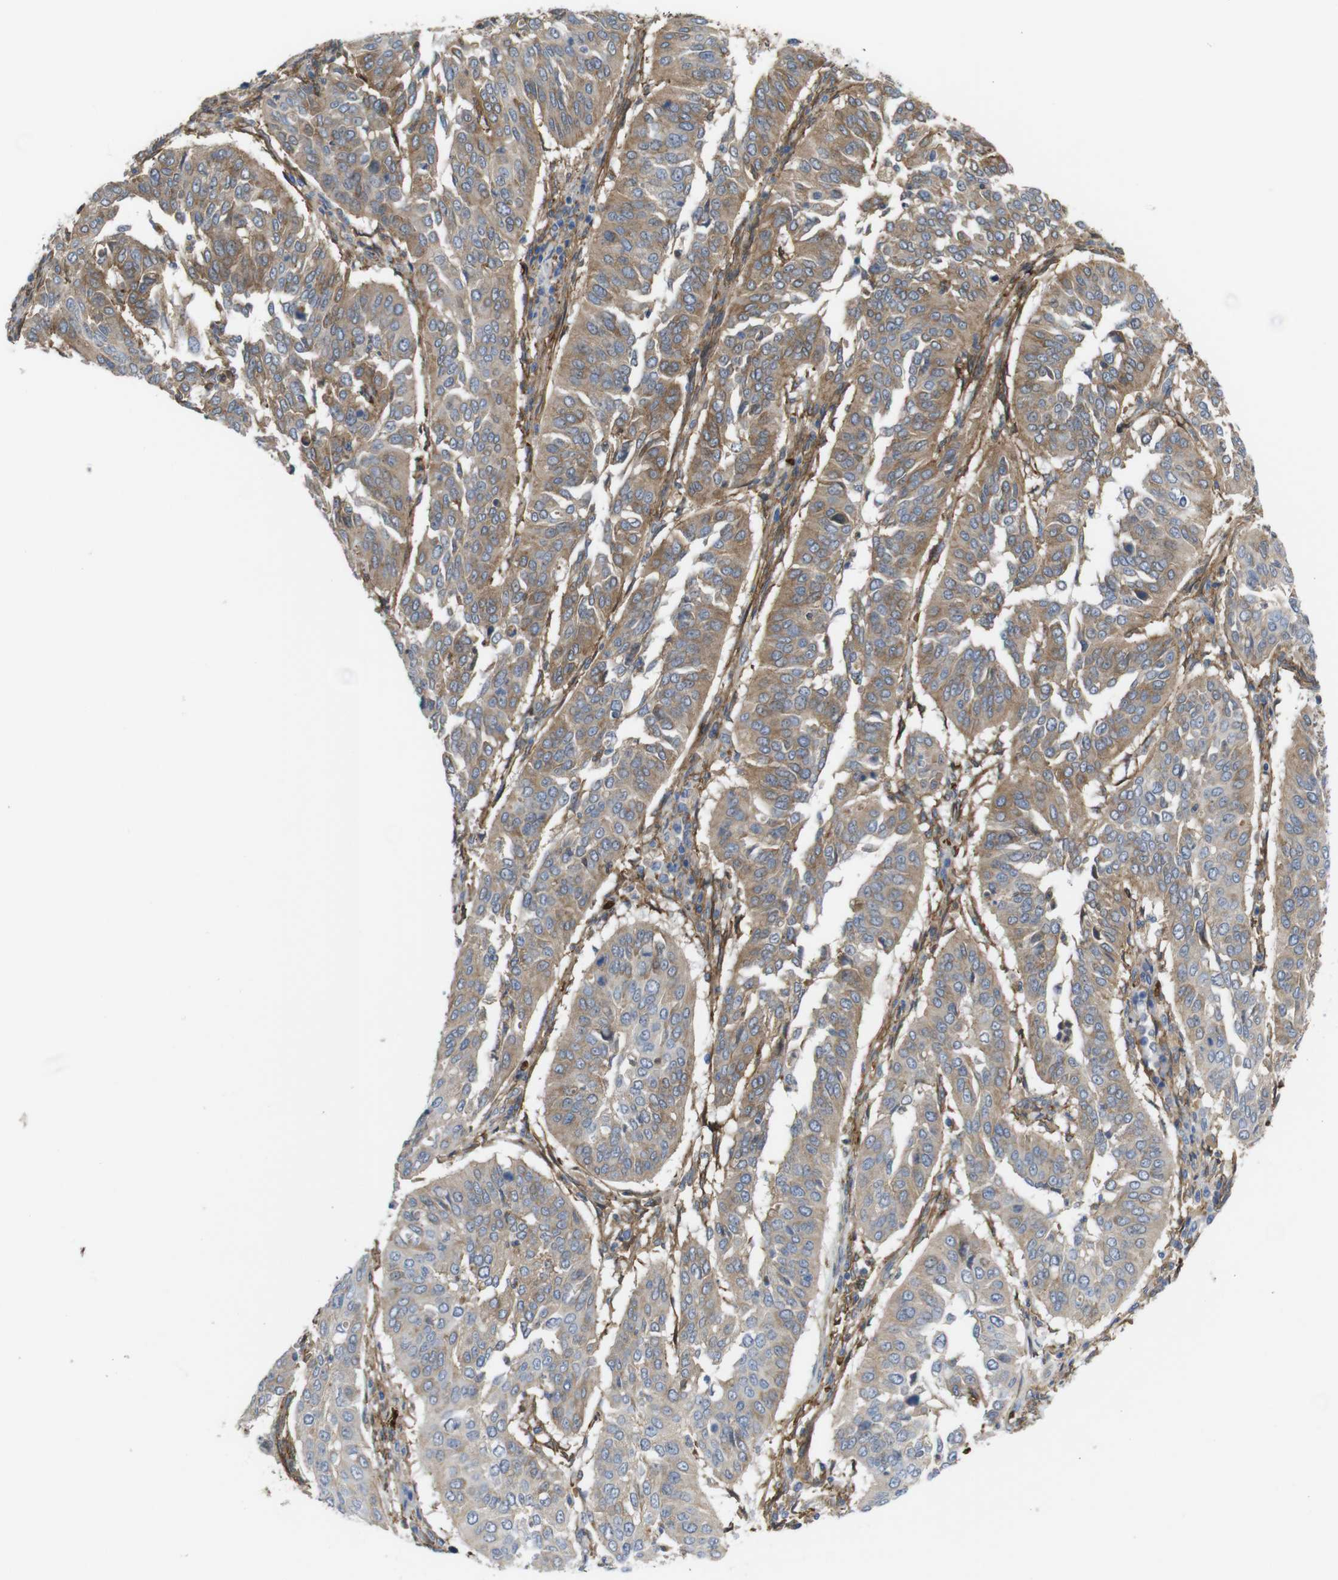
{"staining": {"intensity": "moderate", "quantity": ">75%", "location": "cytoplasmic/membranous"}, "tissue": "cervical cancer", "cell_type": "Tumor cells", "image_type": "cancer", "snomed": [{"axis": "morphology", "description": "Normal tissue, NOS"}, {"axis": "morphology", "description": "Squamous cell carcinoma, NOS"}, {"axis": "topography", "description": "Cervix"}], "caption": "High-magnification brightfield microscopy of cervical cancer (squamous cell carcinoma) stained with DAB (brown) and counterstained with hematoxylin (blue). tumor cells exhibit moderate cytoplasmic/membranous staining is present in approximately>75% of cells.", "gene": "CYBRD1", "patient": {"sex": "female", "age": 39}}